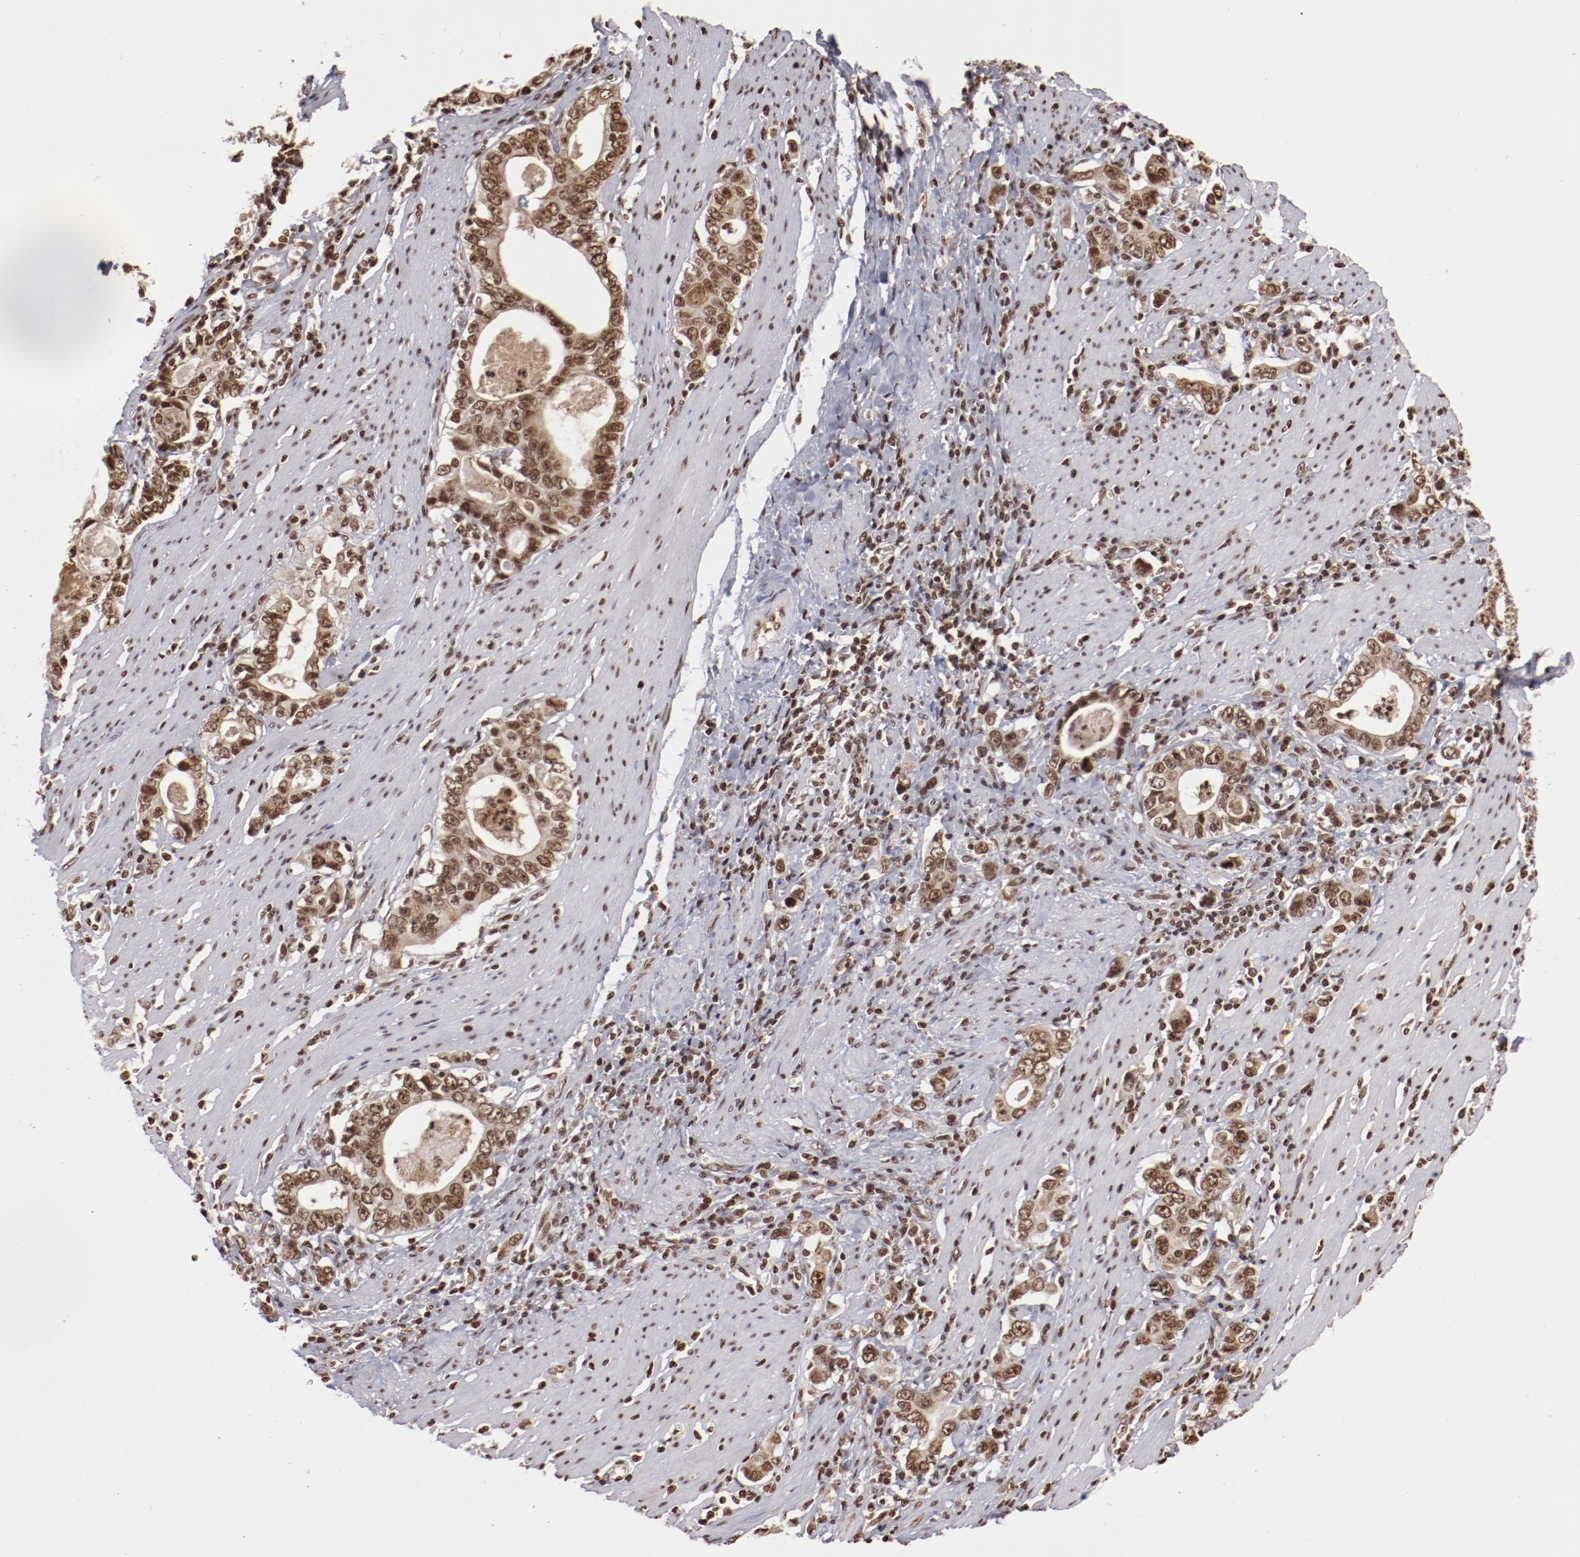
{"staining": {"intensity": "moderate", "quantity": ">75%", "location": "nuclear"}, "tissue": "stomach cancer", "cell_type": "Tumor cells", "image_type": "cancer", "snomed": [{"axis": "morphology", "description": "Adenocarcinoma, NOS"}, {"axis": "topography", "description": "Stomach, lower"}], "caption": "Protein analysis of adenocarcinoma (stomach) tissue demonstrates moderate nuclear positivity in approximately >75% of tumor cells. (IHC, brightfield microscopy, high magnification).", "gene": "ABL2", "patient": {"sex": "female", "age": 72}}